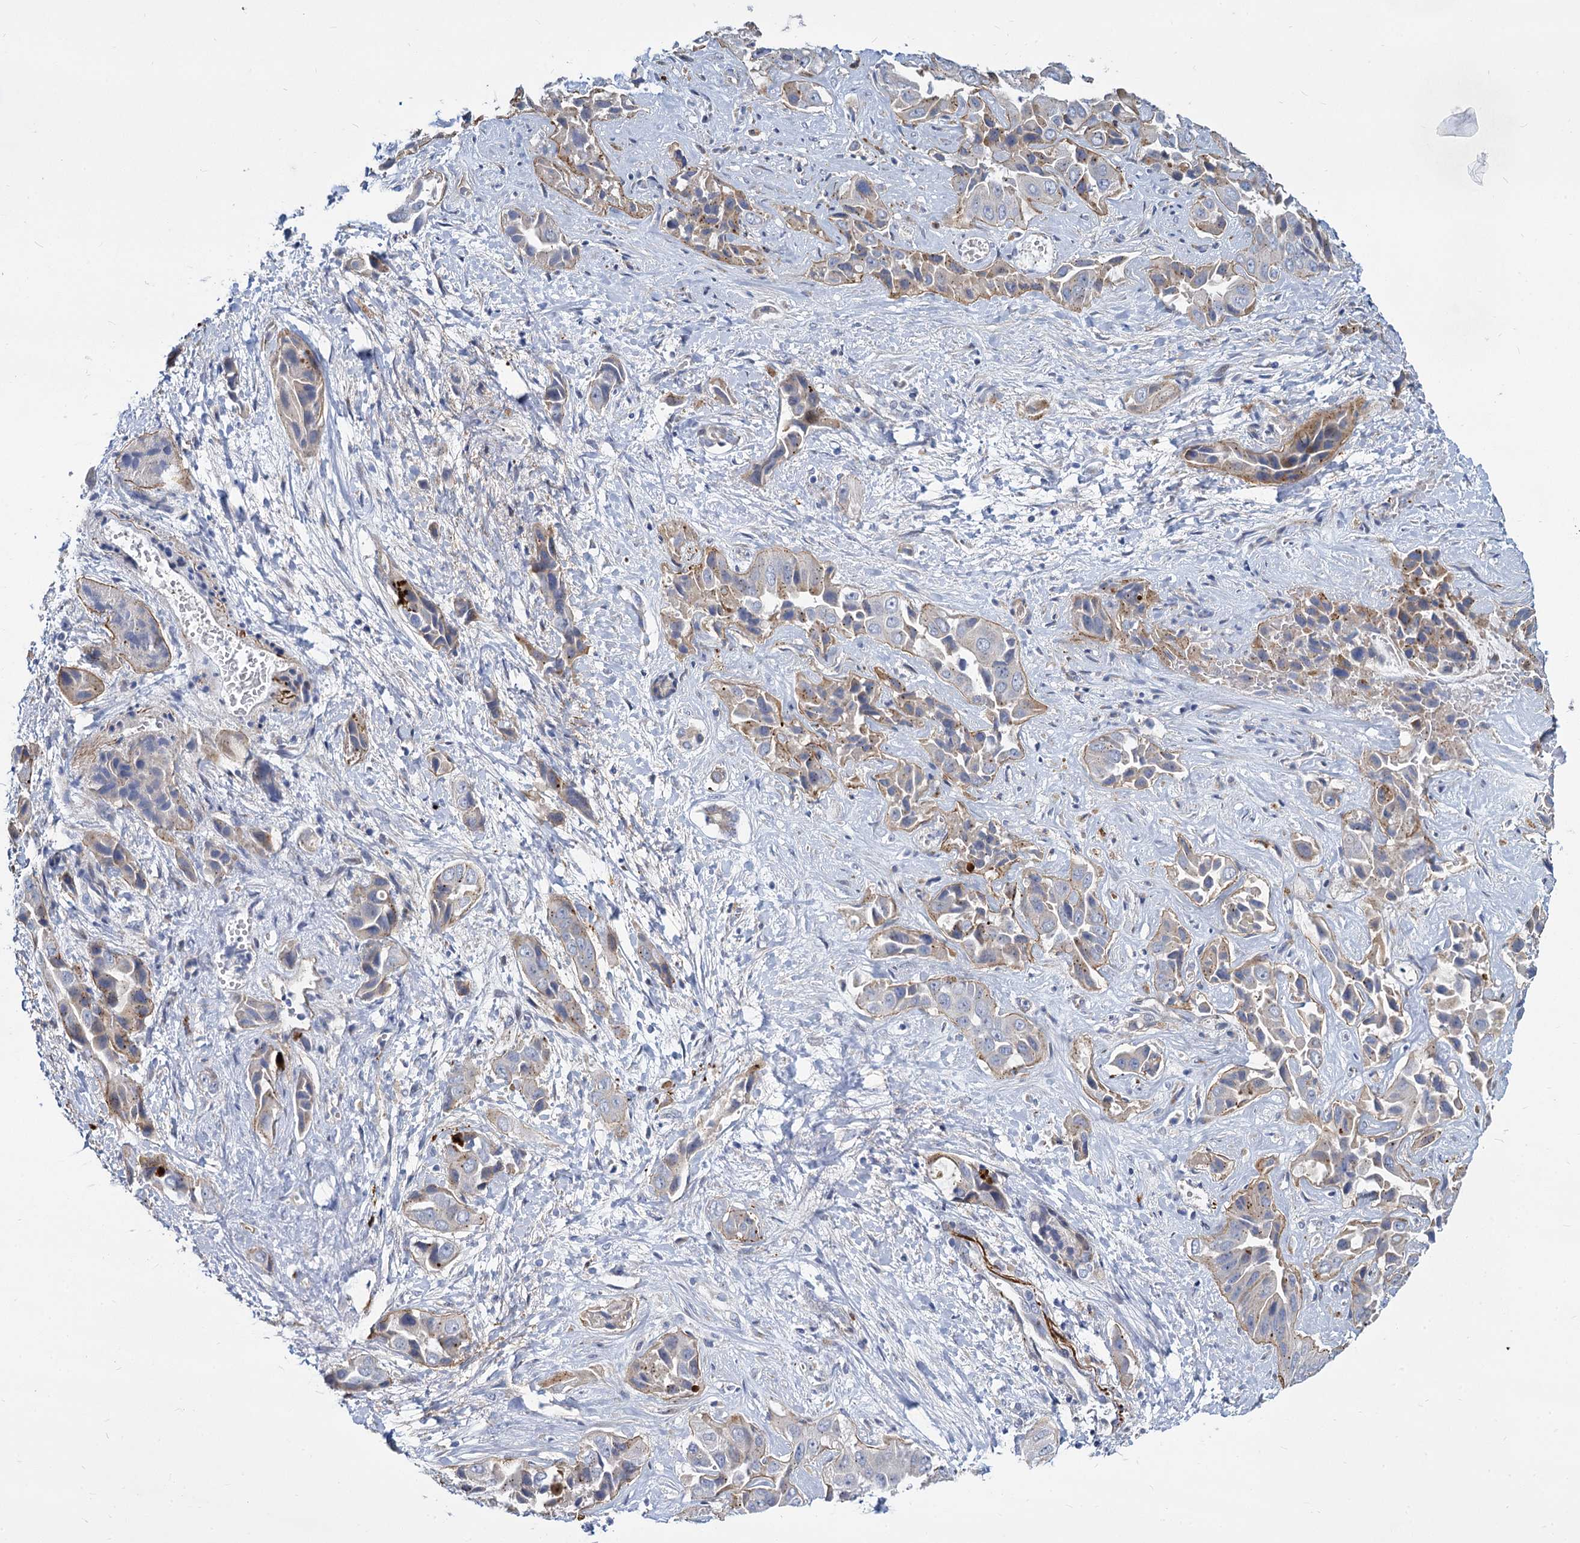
{"staining": {"intensity": "weak", "quantity": "<25%", "location": "cytoplasmic/membranous"}, "tissue": "liver cancer", "cell_type": "Tumor cells", "image_type": "cancer", "snomed": [{"axis": "morphology", "description": "Cholangiocarcinoma"}, {"axis": "topography", "description": "Liver"}], "caption": "Human liver cancer stained for a protein using immunohistochemistry (IHC) reveals no expression in tumor cells.", "gene": "TRIM77", "patient": {"sex": "female", "age": 52}}